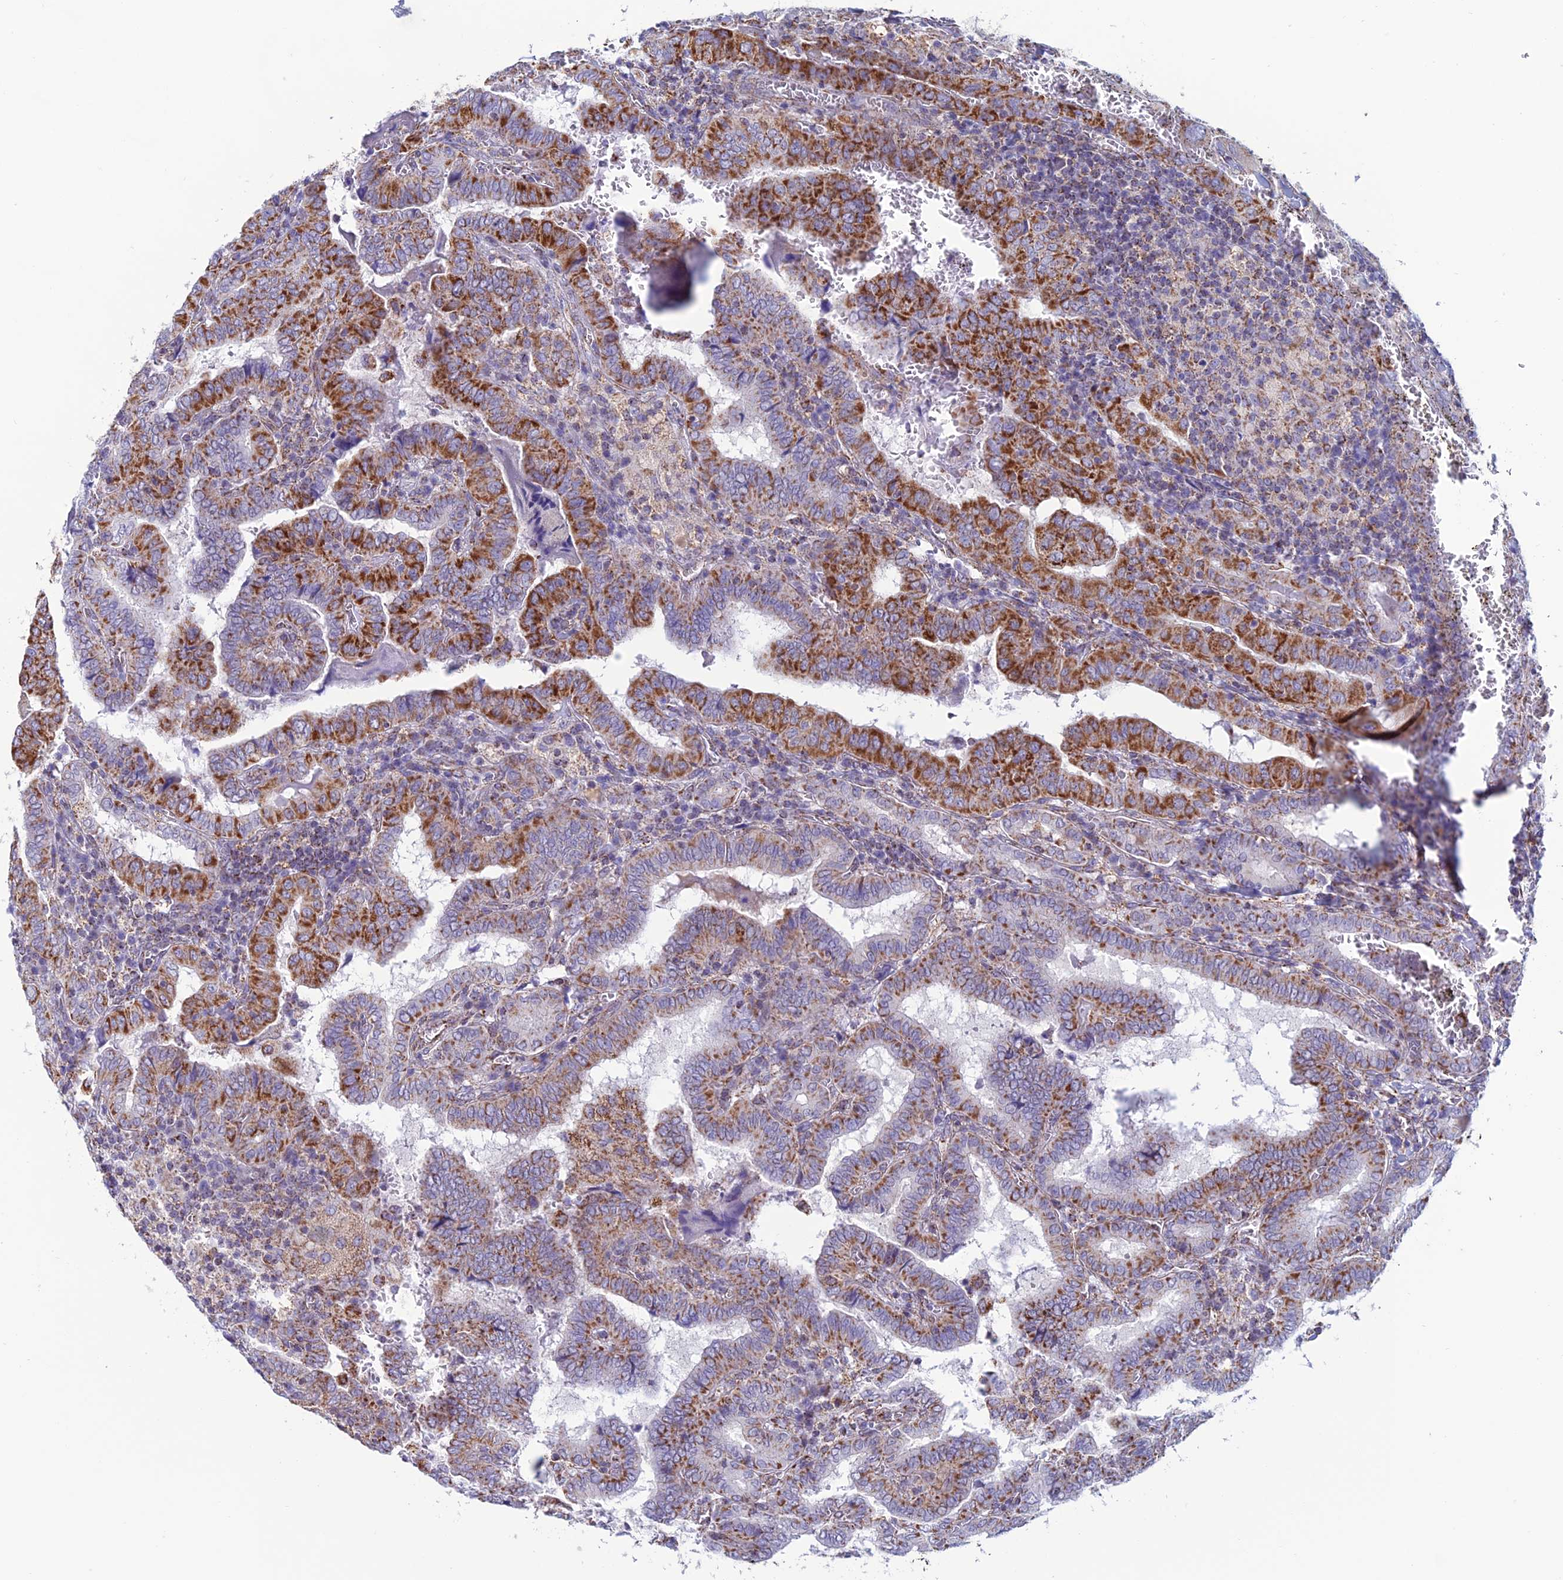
{"staining": {"intensity": "strong", "quantity": "25%-75%", "location": "cytoplasmic/membranous"}, "tissue": "thyroid cancer", "cell_type": "Tumor cells", "image_type": "cancer", "snomed": [{"axis": "morphology", "description": "Papillary adenocarcinoma, NOS"}, {"axis": "topography", "description": "Thyroid gland"}], "caption": "Immunohistochemical staining of human thyroid cancer exhibits strong cytoplasmic/membranous protein positivity in about 25%-75% of tumor cells. The protein of interest is stained brown, and the nuclei are stained in blue (DAB (3,3'-diaminobenzidine) IHC with brightfield microscopy, high magnification).", "gene": "ZNG1B", "patient": {"sex": "female", "age": 72}}